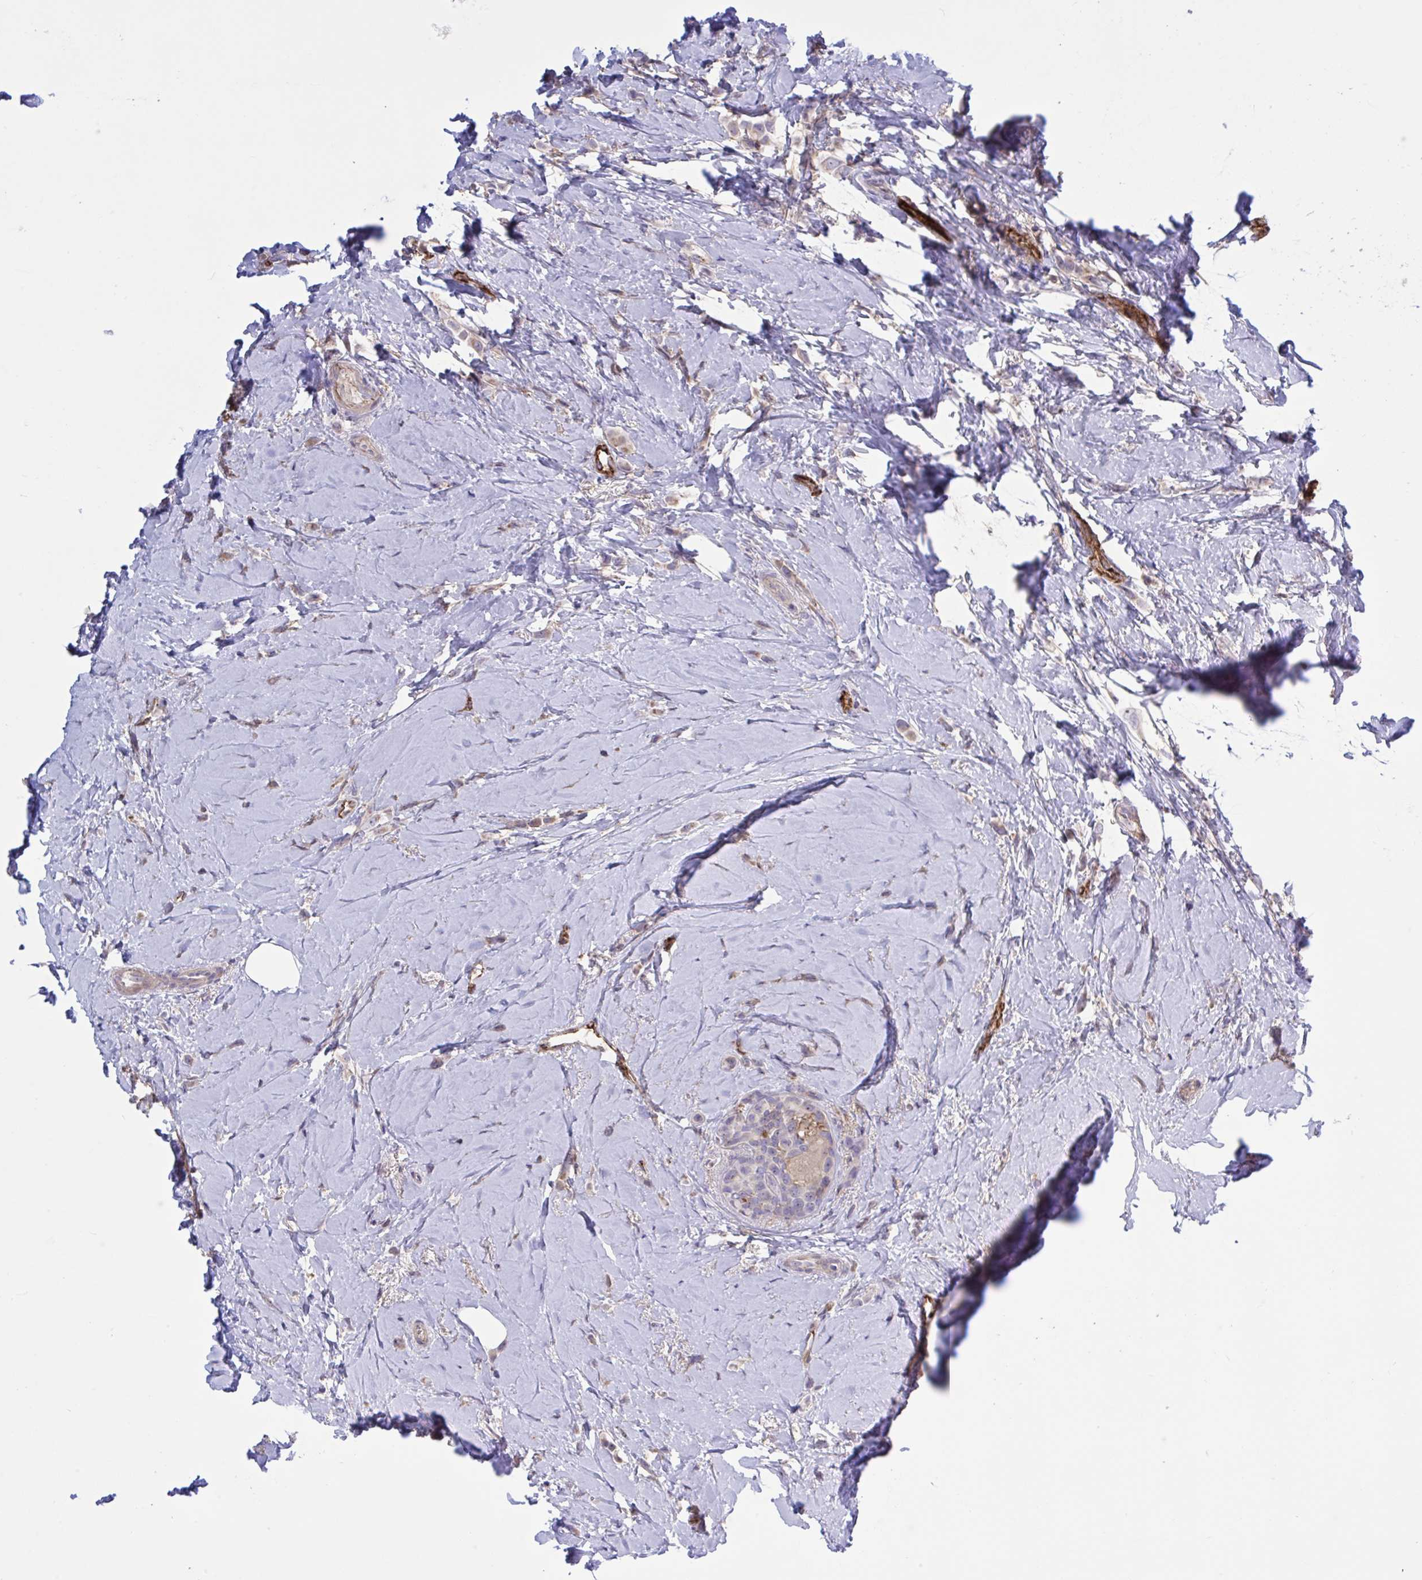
{"staining": {"intensity": "weak", "quantity": "<25%", "location": "cytoplasmic/membranous"}, "tissue": "breast cancer", "cell_type": "Tumor cells", "image_type": "cancer", "snomed": [{"axis": "morphology", "description": "Lobular carcinoma"}, {"axis": "topography", "description": "Breast"}], "caption": "DAB immunohistochemical staining of human breast cancer displays no significant staining in tumor cells. (Immunohistochemistry (ihc), brightfield microscopy, high magnification).", "gene": "CD101", "patient": {"sex": "female", "age": 66}}